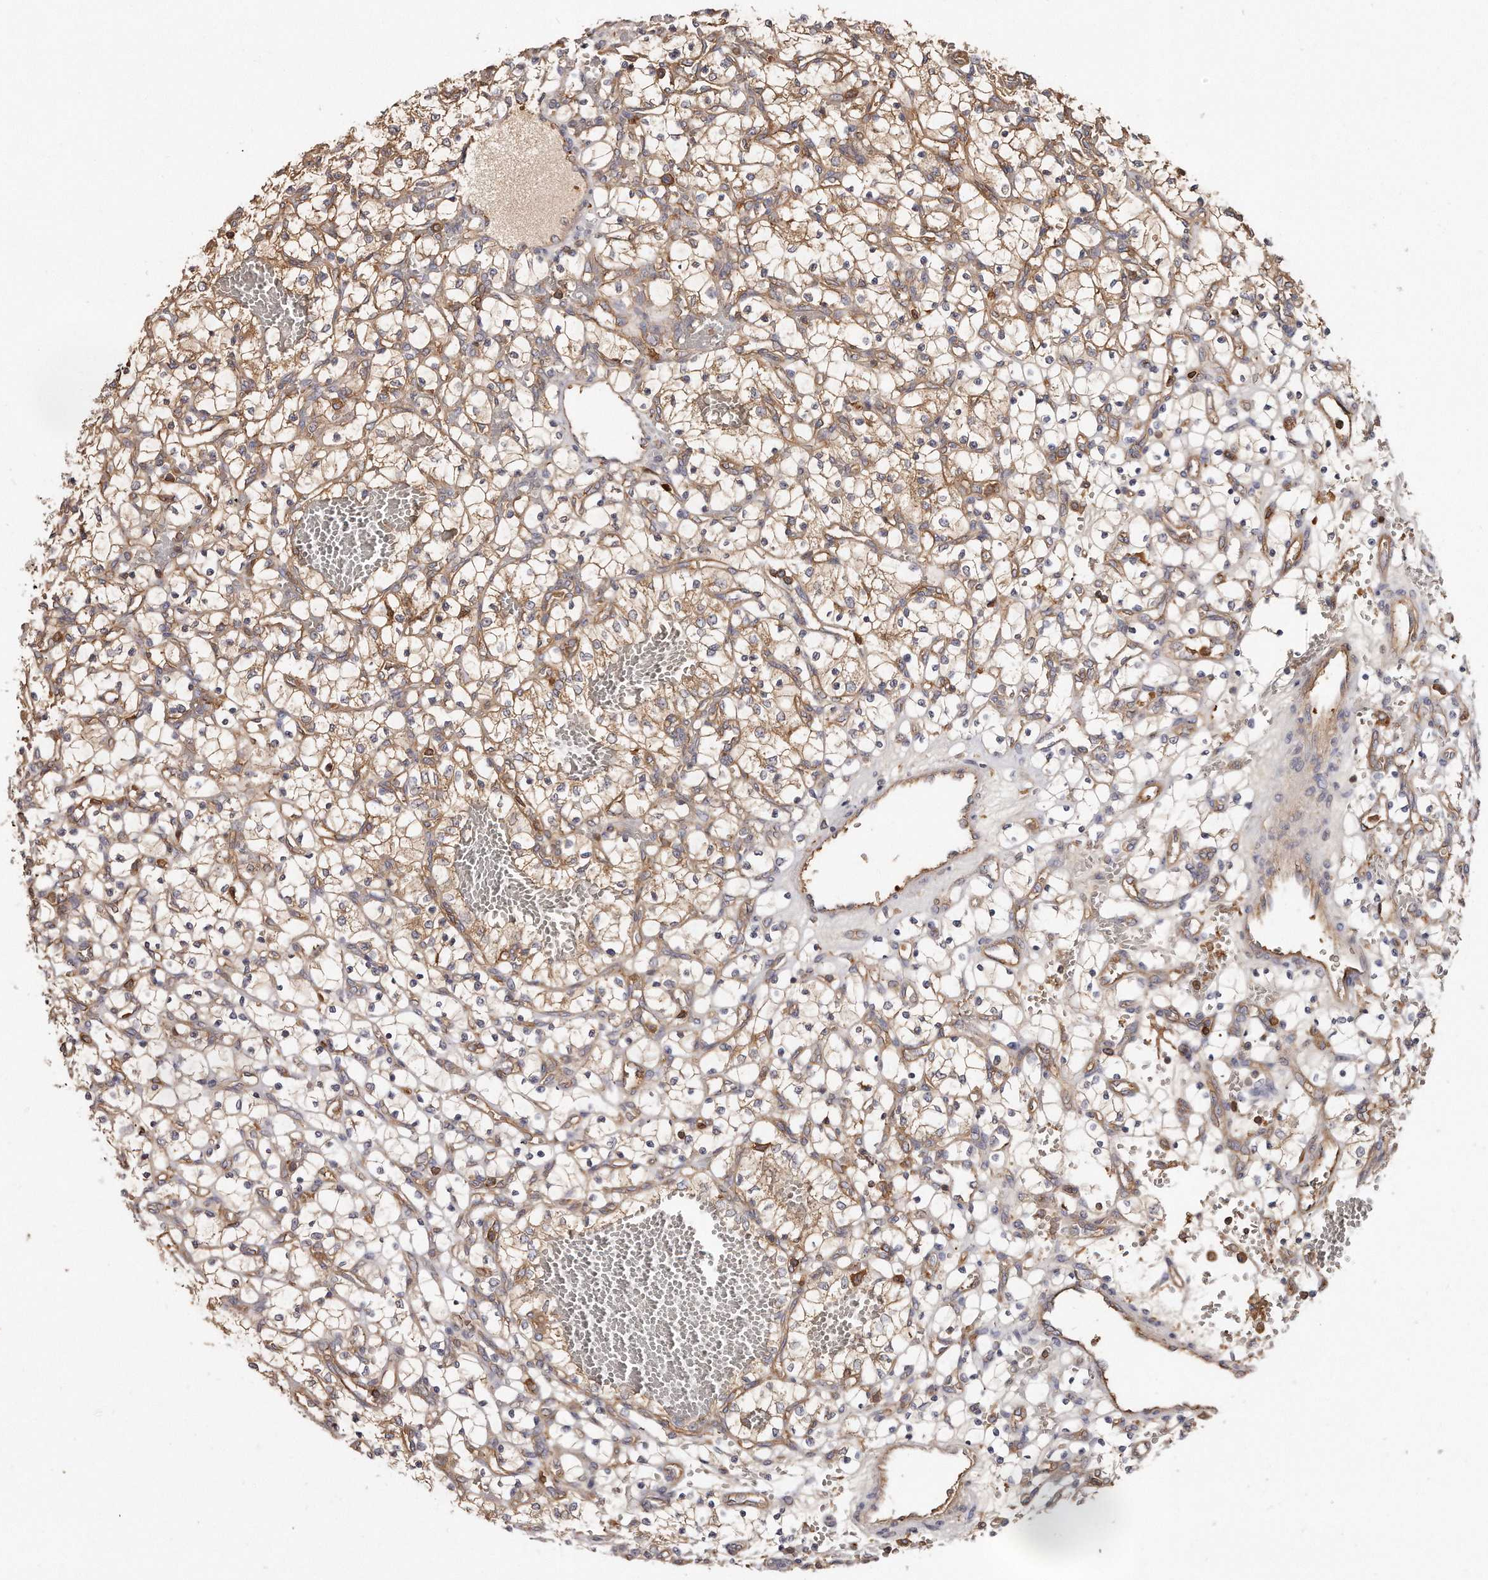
{"staining": {"intensity": "weak", "quantity": ">75%", "location": "cytoplasmic/membranous"}, "tissue": "renal cancer", "cell_type": "Tumor cells", "image_type": "cancer", "snomed": [{"axis": "morphology", "description": "Adenocarcinoma, NOS"}, {"axis": "topography", "description": "Kidney"}], "caption": "There is low levels of weak cytoplasmic/membranous expression in tumor cells of renal cancer (adenocarcinoma), as demonstrated by immunohistochemical staining (brown color).", "gene": "CAP1", "patient": {"sex": "female", "age": 69}}